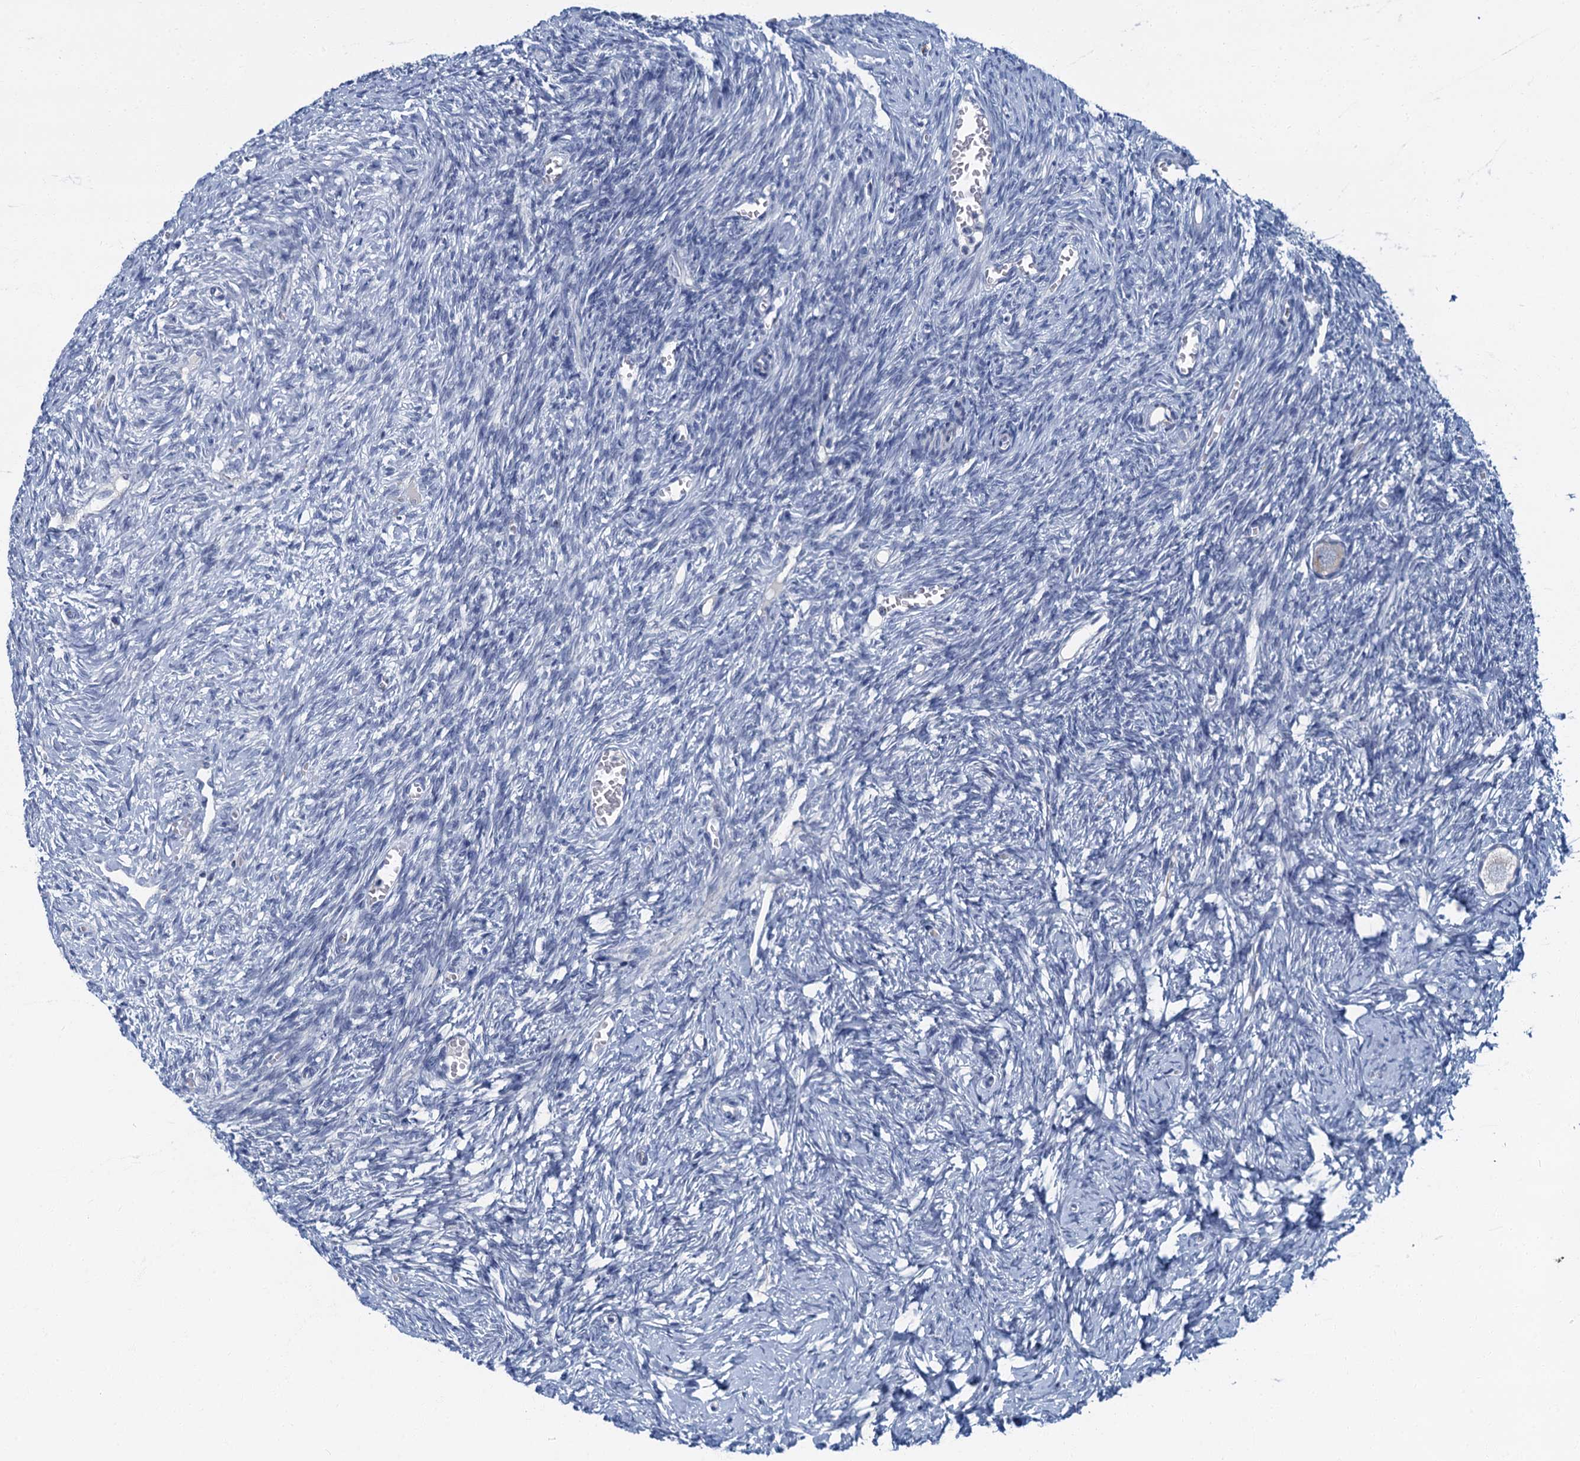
{"staining": {"intensity": "negative", "quantity": "none", "location": "none"}, "tissue": "ovary", "cell_type": "Follicle cells", "image_type": "normal", "snomed": [{"axis": "morphology", "description": "Normal tissue, NOS"}, {"axis": "topography", "description": "Ovary"}], "caption": "This micrograph is of normal ovary stained with IHC to label a protein in brown with the nuclei are counter-stained blue. There is no expression in follicle cells.", "gene": "LYPD3", "patient": {"sex": "female", "age": 27}}